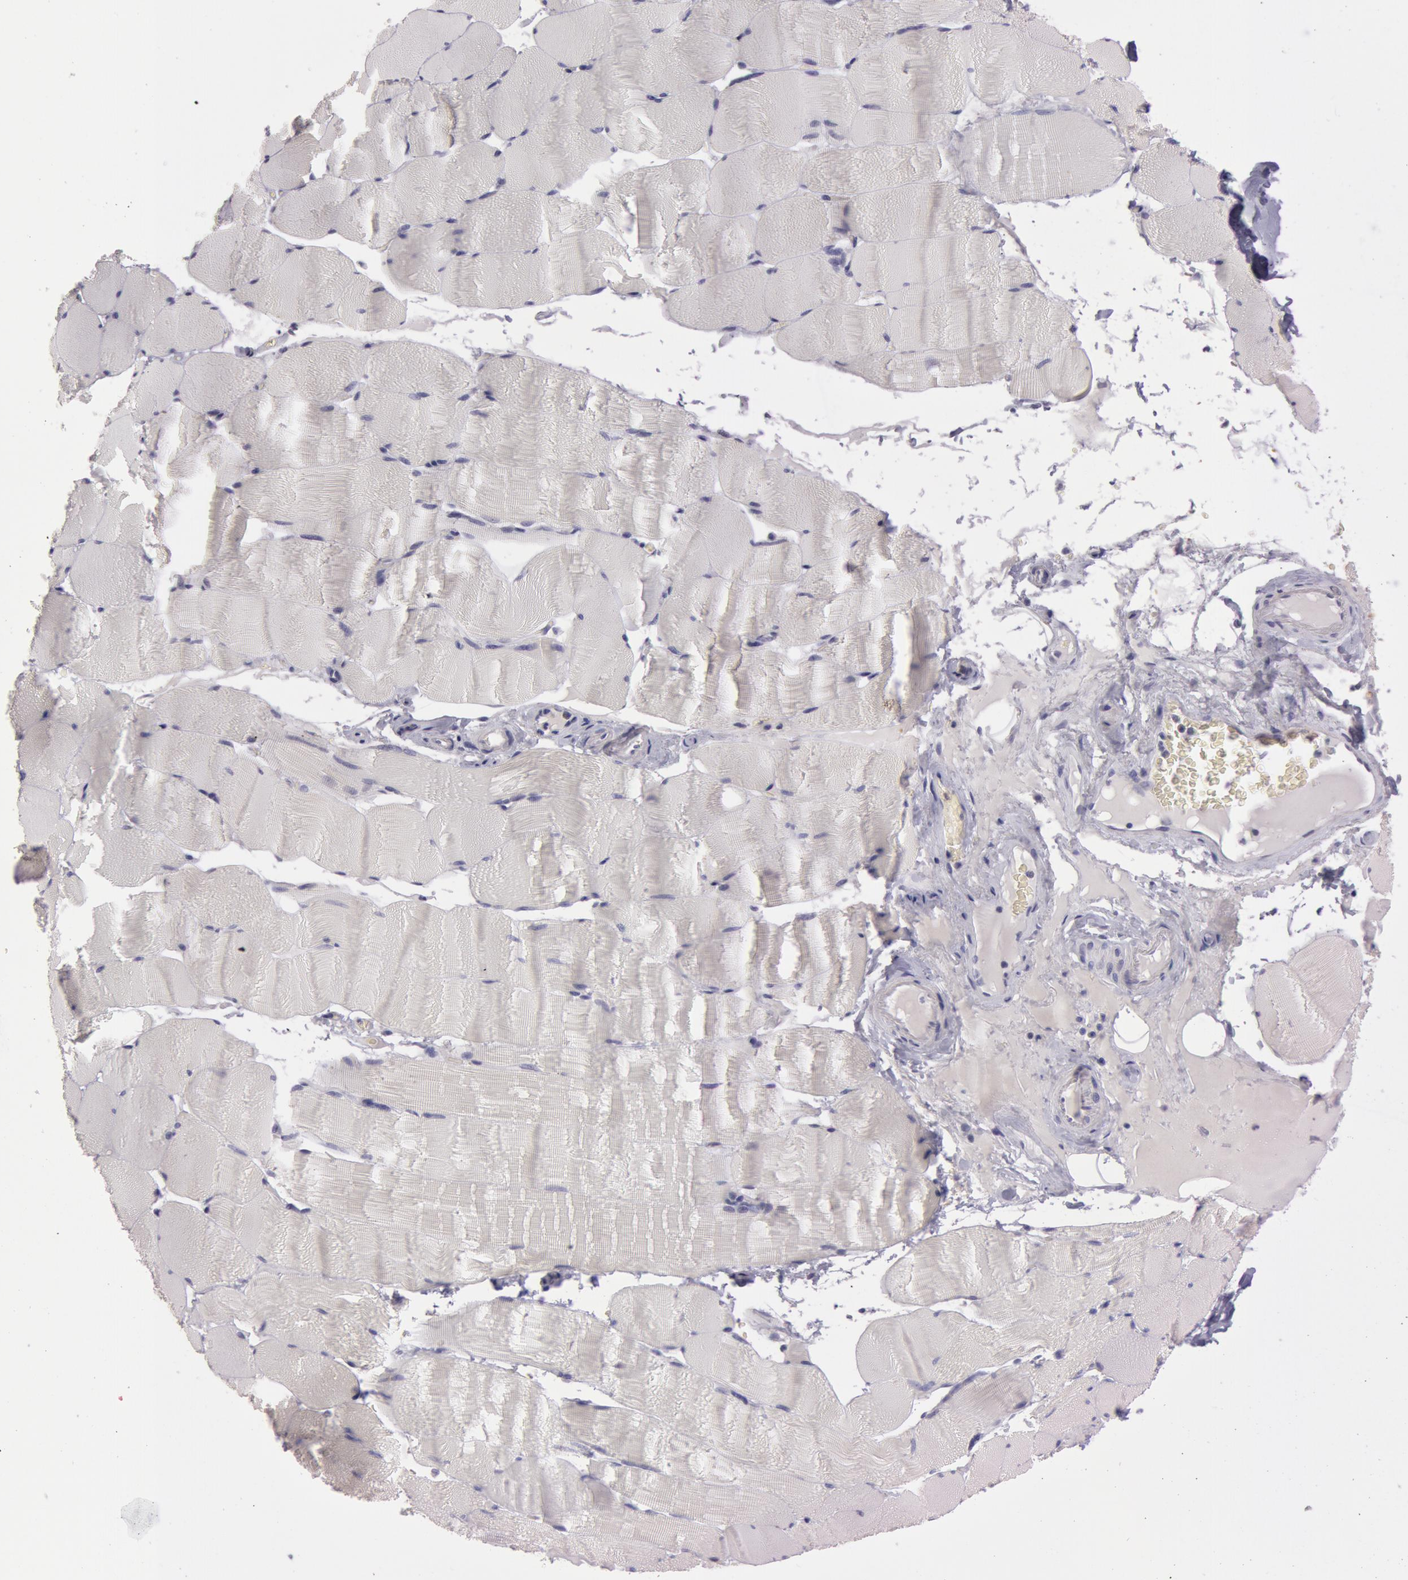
{"staining": {"intensity": "negative", "quantity": "none", "location": "none"}, "tissue": "skeletal muscle", "cell_type": "Myocytes", "image_type": "normal", "snomed": [{"axis": "morphology", "description": "Normal tissue, NOS"}, {"axis": "topography", "description": "Skeletal muscle"}], "caption": "Immunohistochemistry histopathology image of benign skeletal muscle: human skeletal muscle stained with DAB (3,3'-diaminobenzidine) reveals no significant protein positivity in myocytes.", "gene": "IL1RN", "patient": {"sex": "male", "age": 62}}